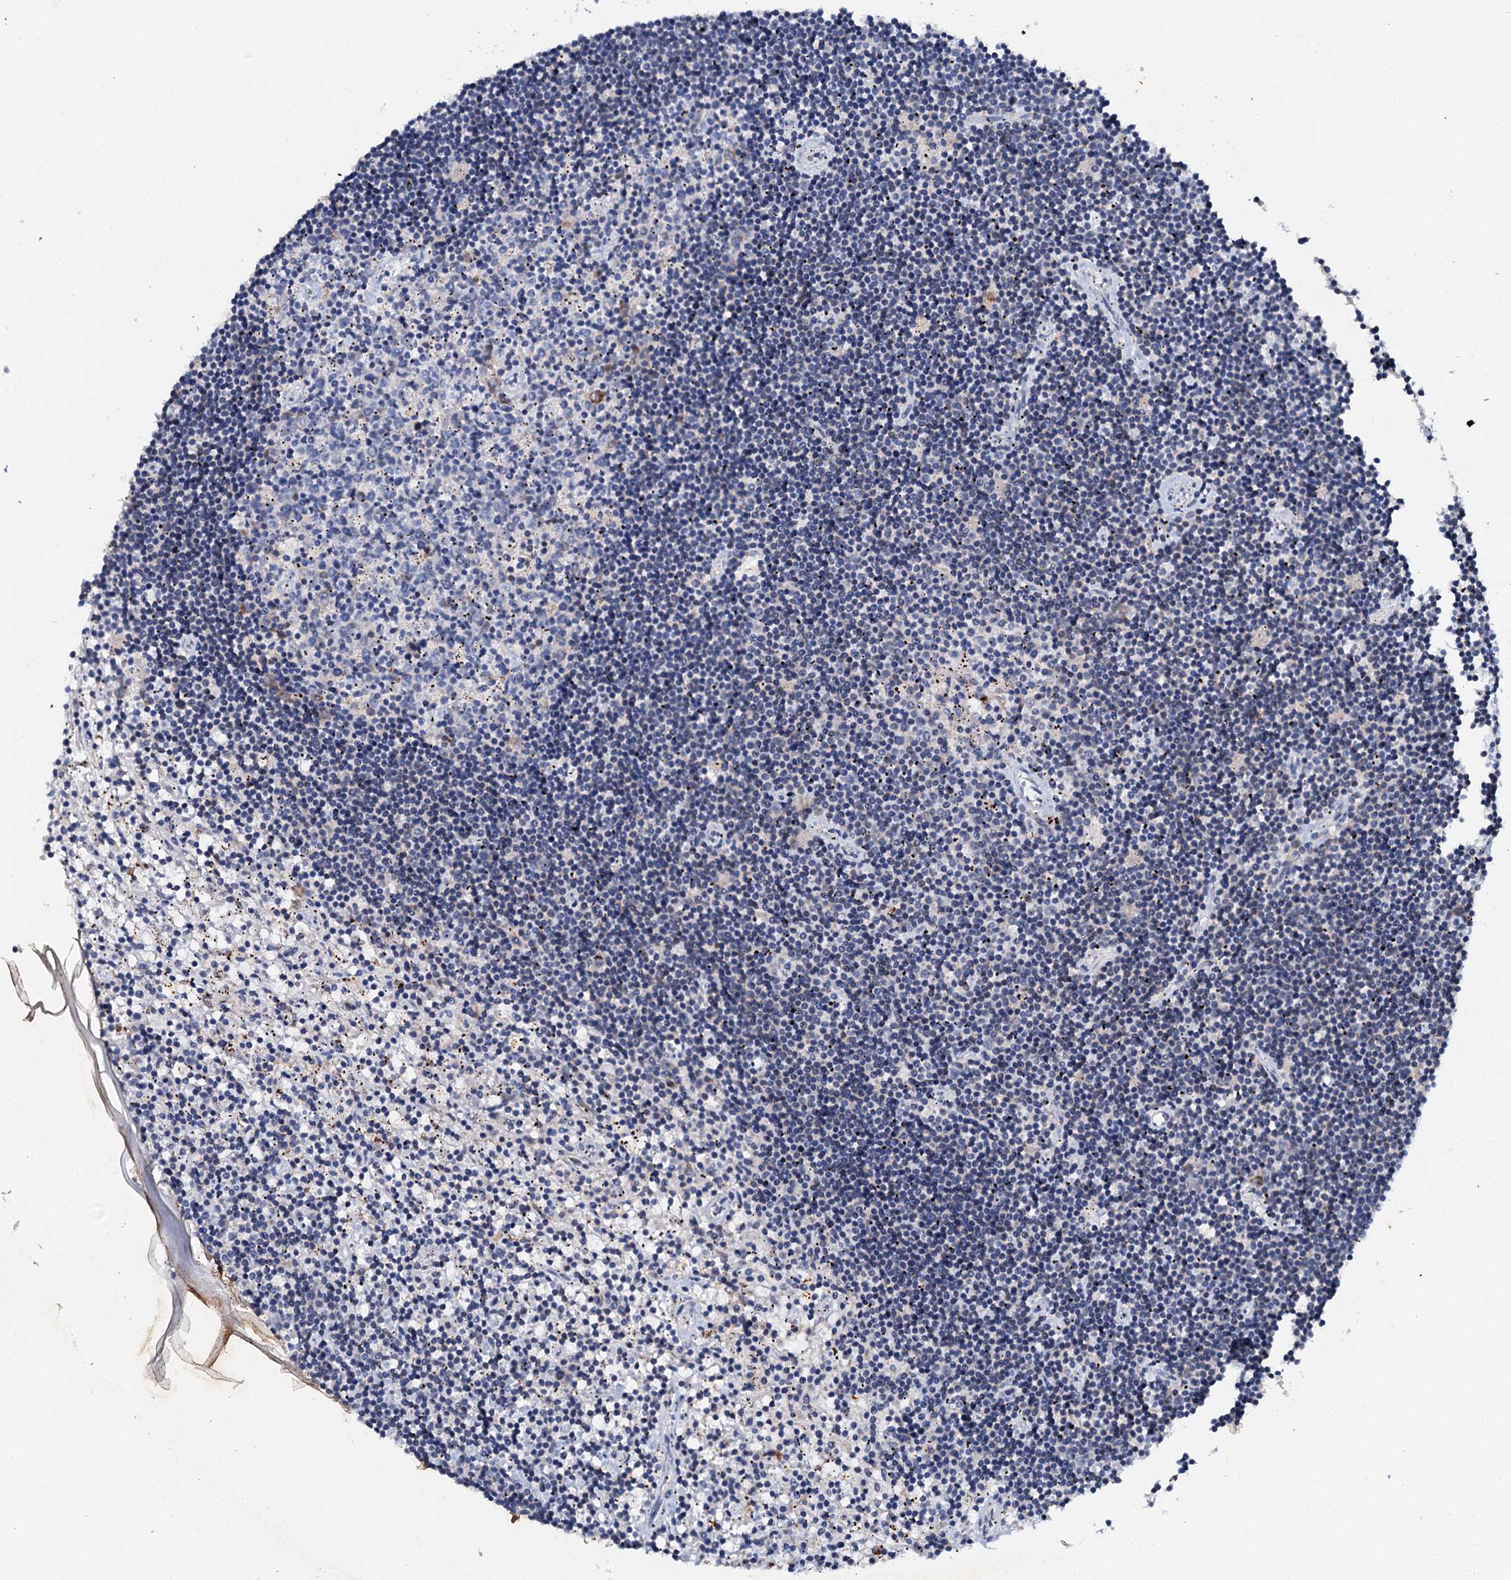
{"staining": {"intensity": "negative", "quantity": "none", "location": "none"}, "tissue": "lymphoma", "cell_type": "Tumor cells", "image_type": "cancer", "snomed": [{"axis": "morphology", "description": "Malignant lymphoma, non-Hodgkin's type, Low grade"}, {"axis": "topography", "description": "Spleen"}], "caption": "Immunohistochemistry histopathology image of malignant lymphoma, non-Hodgkin's type (low-grade) stained for a protein (brown), which exhibits no staining in tumor cells.", "gene": "GRK2", "patient": {"sex": "male", "age": 76}}